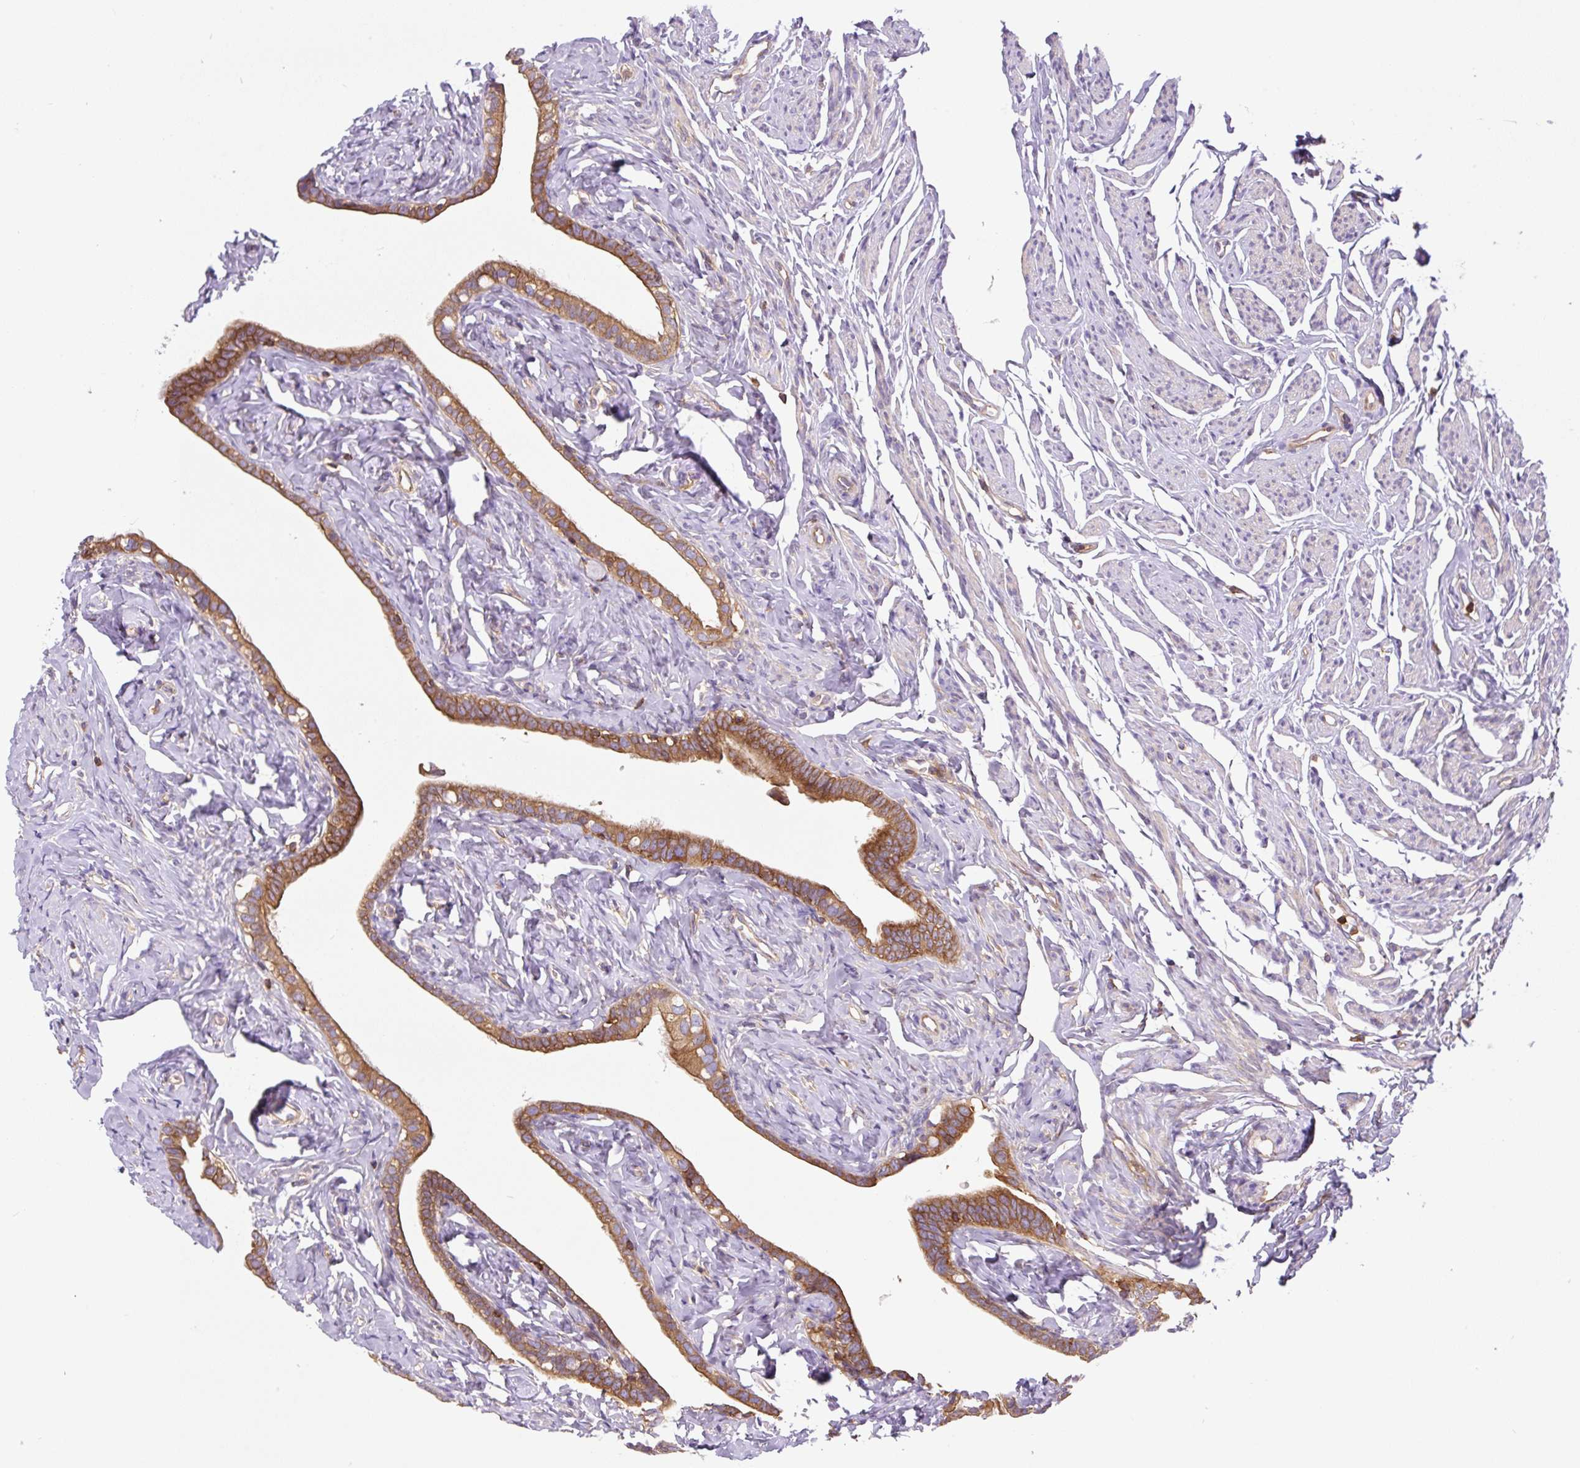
{"staining": {"intensity": "strong", "quantity": ">75%", "location": "cytoplasmic/membranous"}, "tissue": "fallopian tube", "cell_type": "Glandular cells", "image_type": "normal", "snomed": [{"axis": "morphology", "description": "Normal tissue, NOS"}, {"axis": "topography", "description": "Fallopian tube"}], "caption": "About >75% of glandular cells in benign fallopian tube exhibit strong cytoplasmic/membranous protein expression as visualized by brown immunohistochemical staining.", "gene": "DNM2", "patient": {"sex": "female", "age": 66}}